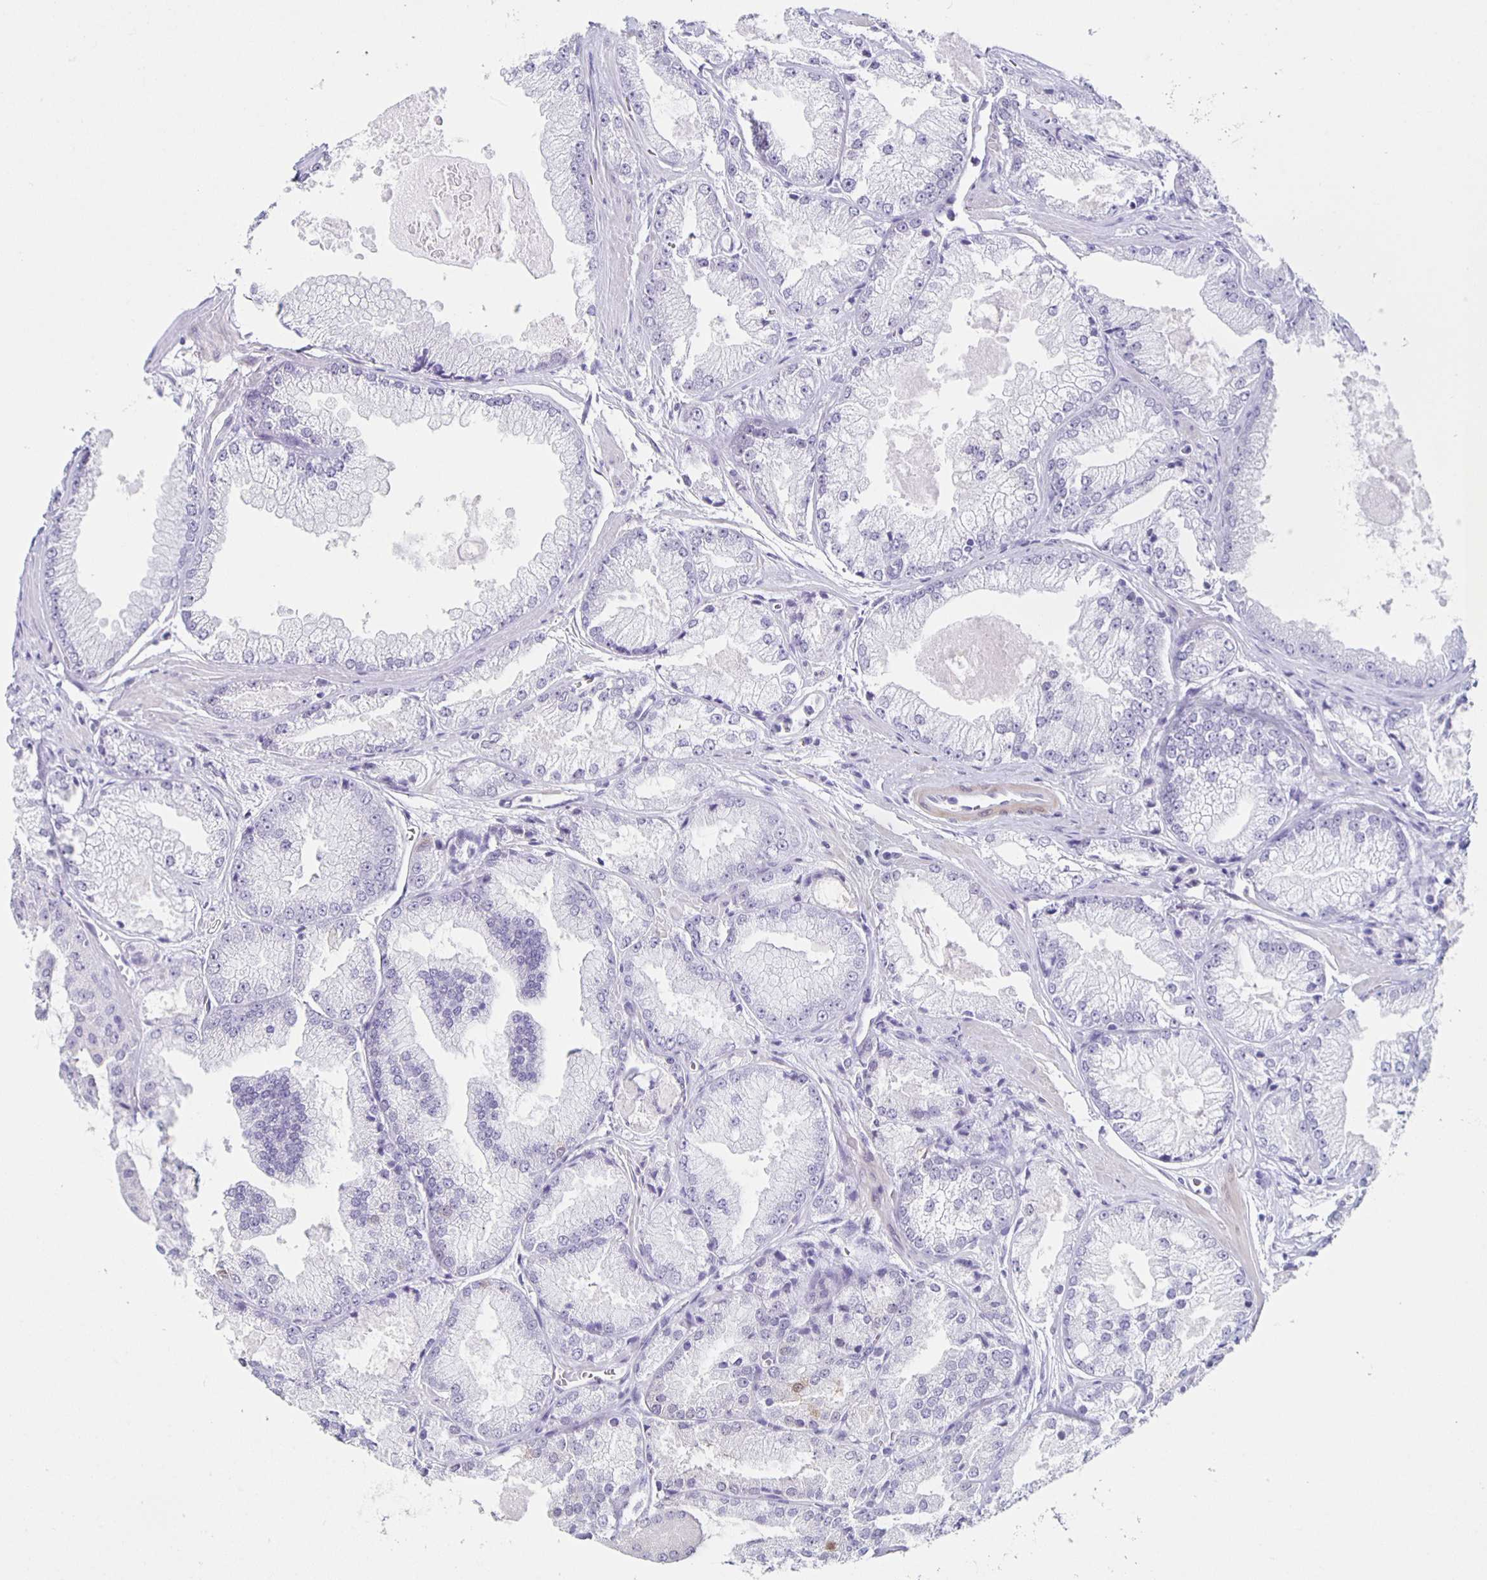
{"staining": {"intensity": "negative", "quantity": "none", "location": "none"}, "tissue": "prostate cancer", "cell_type": "Tumor cells", "image_type": "cancer", "snomed": [{"axis": "morphology", "description": "Adenocarcinoma, High grade"}, {"axis": "topography", "description": "Prostate"}], "caption": "Immunohistochemical staining of human high-grade adenocarcinoma (prostate) exhibits no significant positivity in tumor cells.", "gene": "TPPP", "patient": {"sex": "male", "age": 68}}